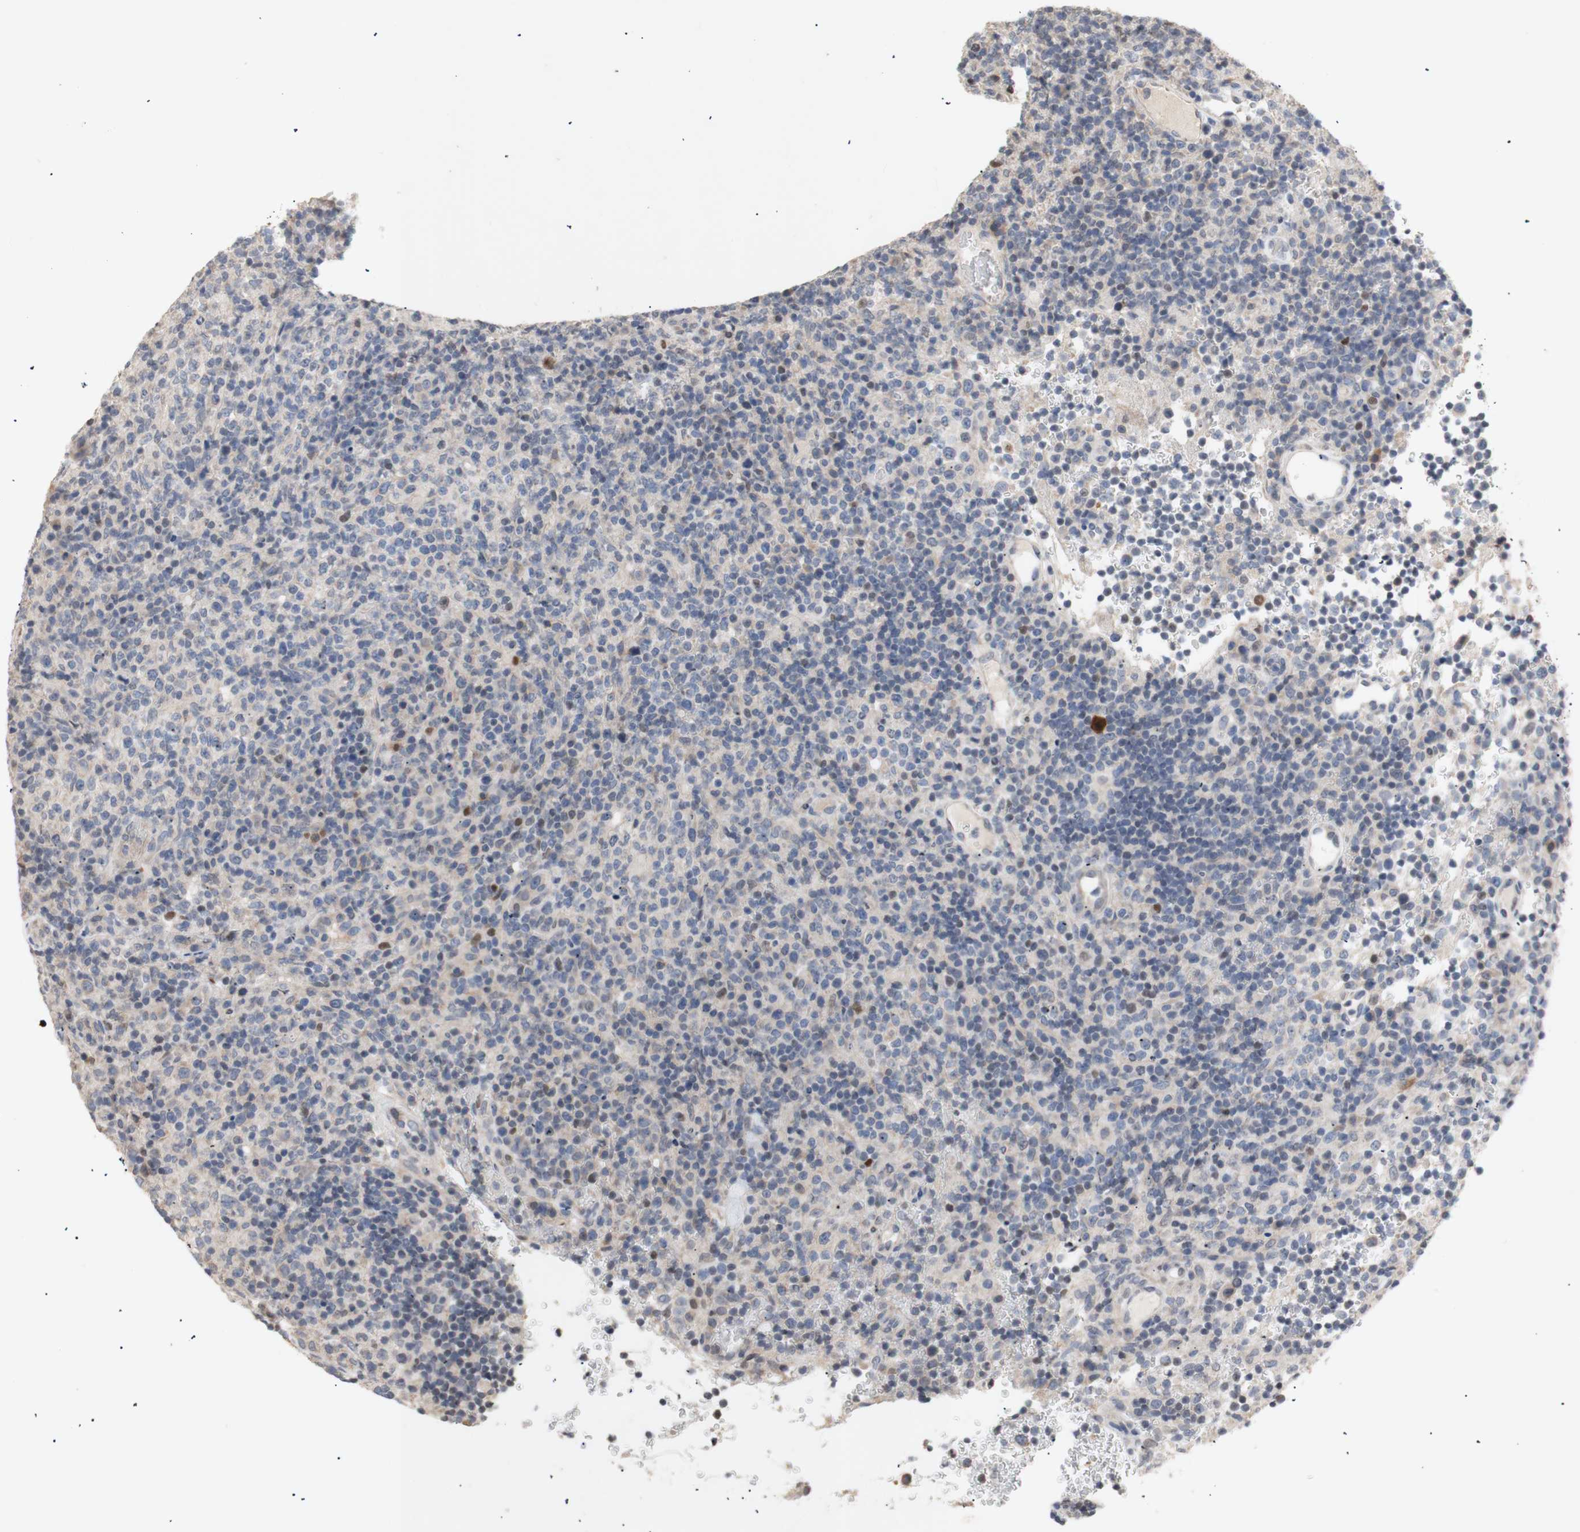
{"staining": {"intensity": "weak", "quantity": "<25%", "location": "nuclear"}, "tissue": "lymphoma", "cell_type": "Tumor cells", "image_type": "cancer", "snomed": [{"axis": "morphology", "description": "Malignant lymphoma, non-Hodgkin's type, High grade"}, {"axis": "topography", "description": "Lymph node"}], "caption": "IHC micrograph of neoplastic tissue: human high-grade malignant lymphoma, non-Hodgkin's type stained with DAB demonstrates no significant protein expression in tumor cells. (IHC, brightfield microscopy, high magnification).", "gene": "FOSB", "patient": {"sex": "female", "age": 76}}